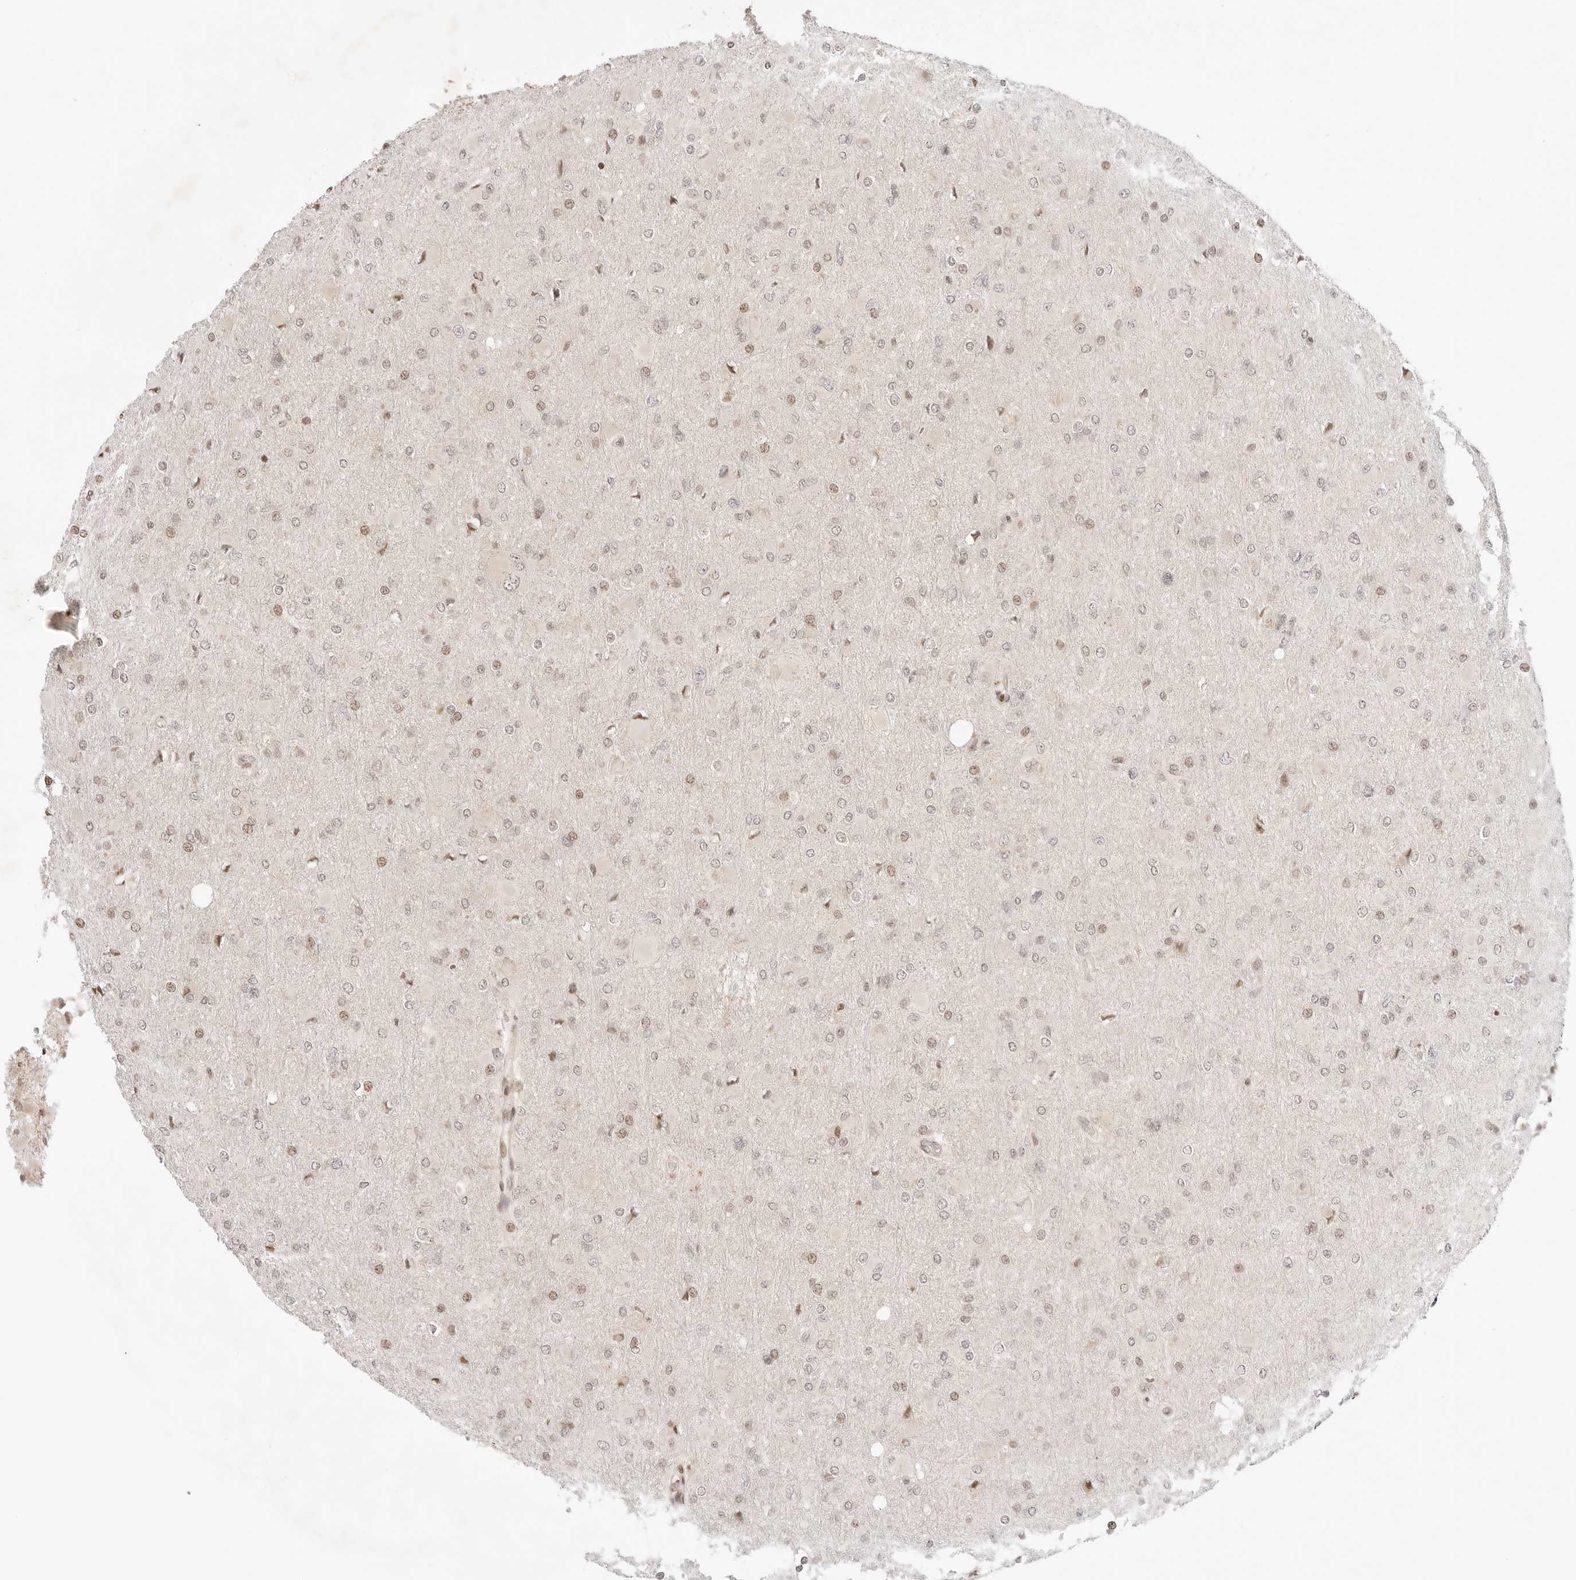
{"staining": {"intensity": "weak", "quantity": "25%-75%", "location": "nuclear"}, "tissue": "glioma", "cell_type": "Tumor cells", "image_type": "cancer", "snomed": [{"axis": "morphology", "description": "Glioma, malignant, High grade"}, {"axis": "topography", "description": "Cerebral cortex"}], "caption": "About 25%-75% of tumor cells in malignant glioma (high-grade) reveal weak nuclear protein expression as visualized by brown immunohistochemical staining.", "gene": "RPS6KL1", "patient": {"sex": "female", "age": 36}}